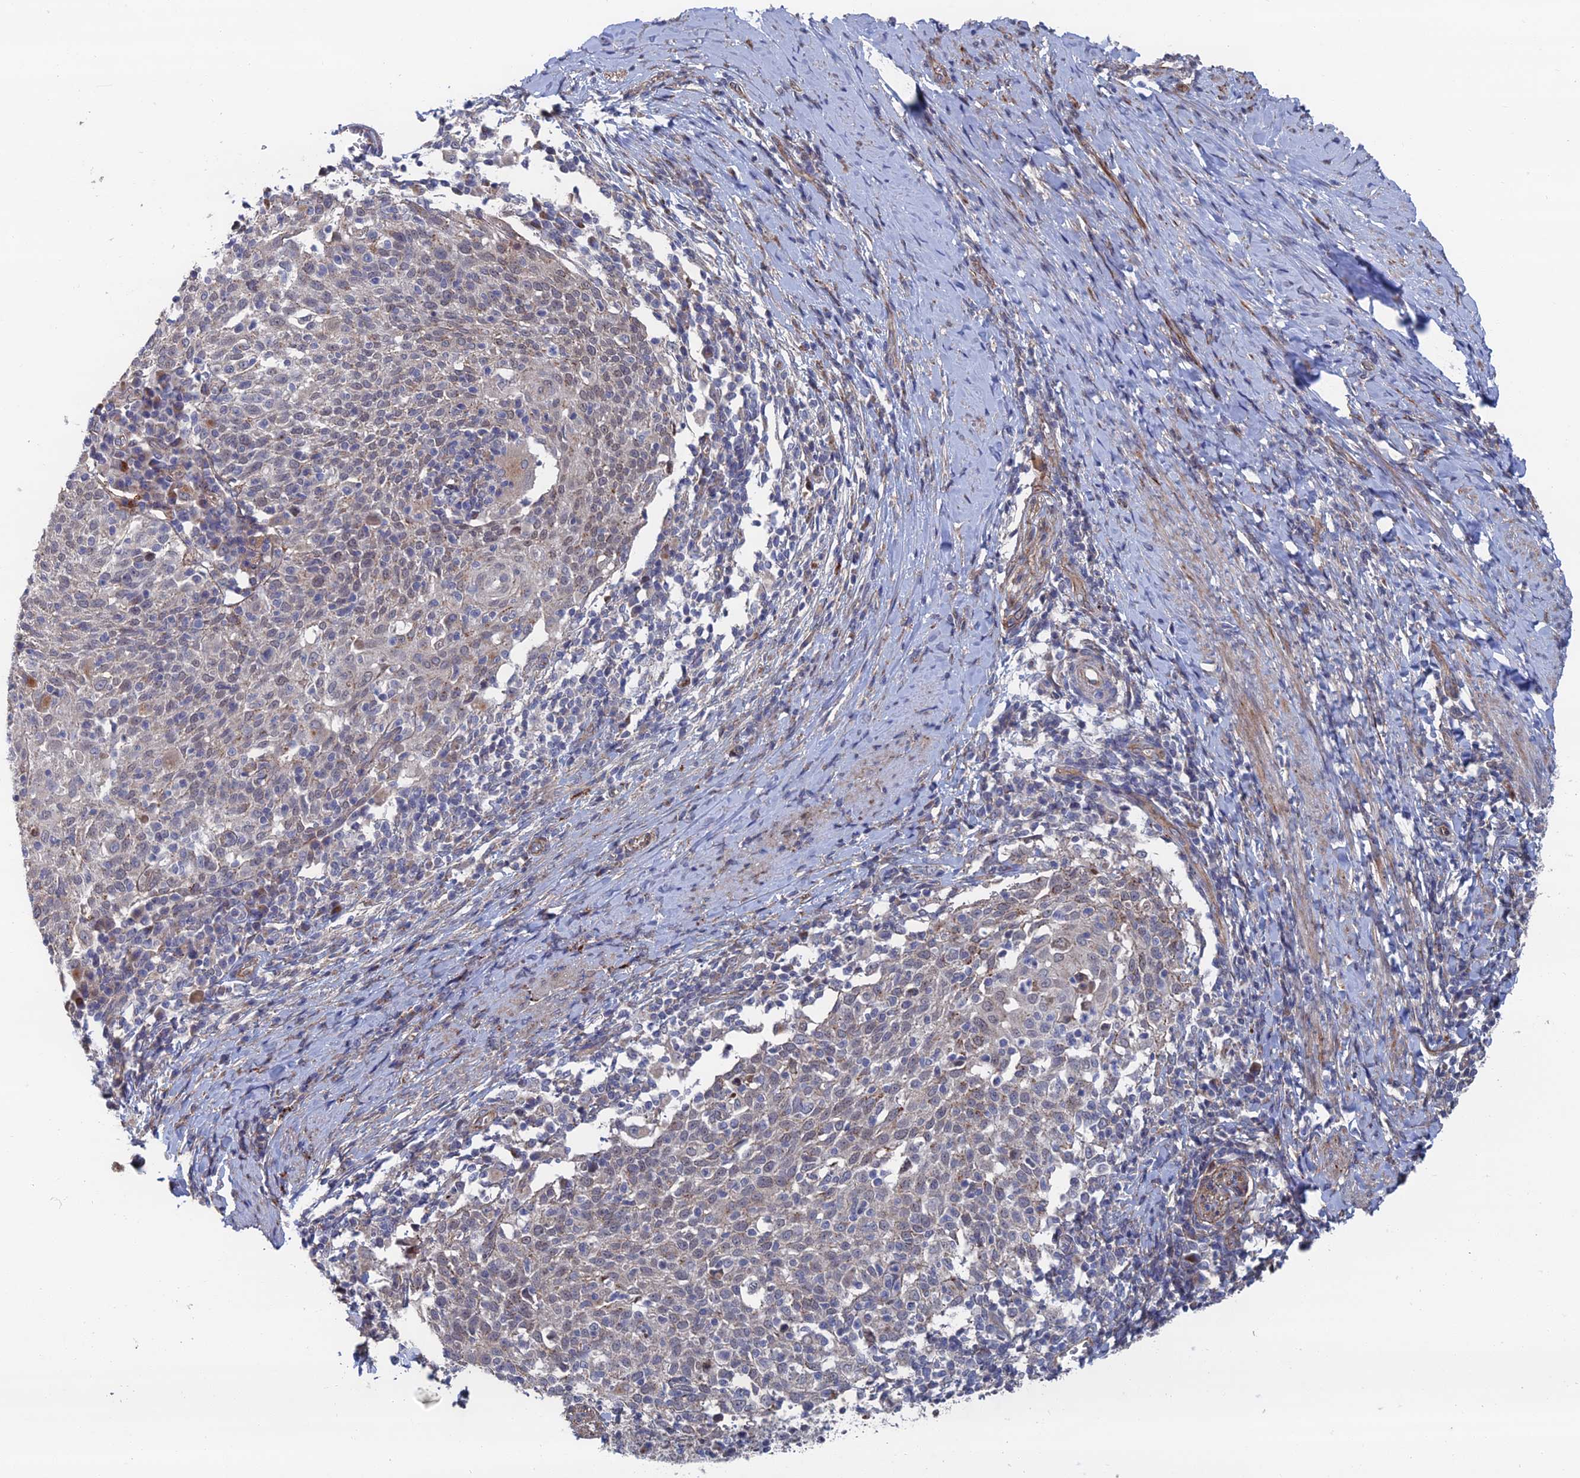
{"staining": {"intensity": "weak", "quantity": "<25%", "location": "cytoplasmic/membranous"}, "tissue": "cervical cancer", "cell_type": "Tumor cells", "image_type": "cancer", "snomed": [{"axis": "morphology", "description": "Squamous cell carcinoma, NOS"}, {"axis": "topography", "description": "Cervix"}], "caption": "Micrograph shows no protein positivity in tumor cells of cervical cancer (squamous cell carcinoma) tissue. (DAB IHC visualized using brightfield microscopy, high magnification).", "gene": "GTF2IRD1", "patient": {"sex": "female", "age": 52}}